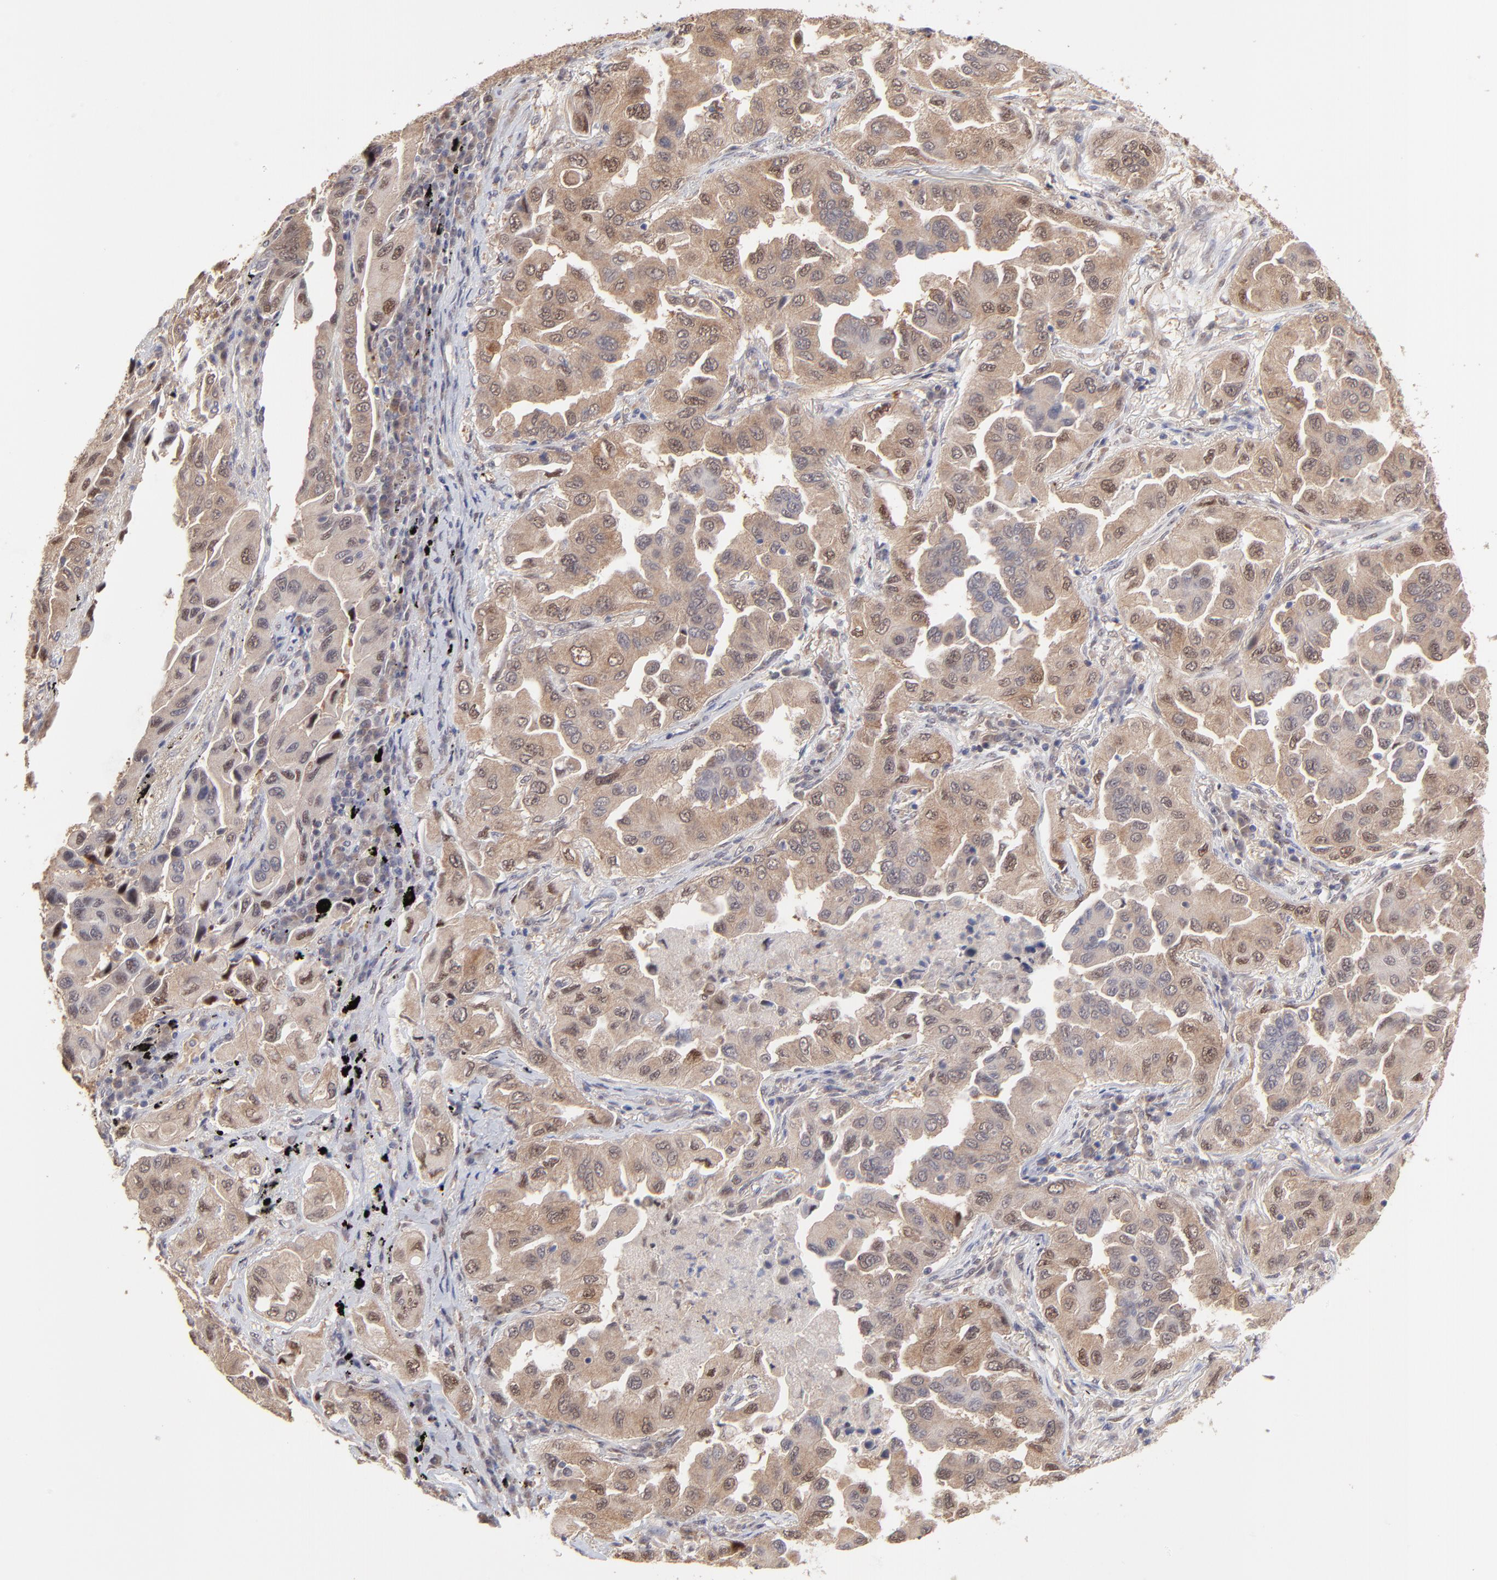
{"staining": {"intensity": "moderate", "quantity": "25%-75%", "location": "cytoplasmic/membranous,nuclear"}, "tissue": "lung cancer", "cell_type": "Tumor cells", "image_type": "cancer", "snomed": [{"axis": "morphology", "description": "Adenocarcinoma, NOS"}, {"axis": "topography", "description": "Lung"}], "caption": "Human lung adenocarcinoma stained with a protein marker demonstrates moderate staining in tumor cells.", "gene": "PSMD14", "patient": {"sex": "female", "age": 65}}